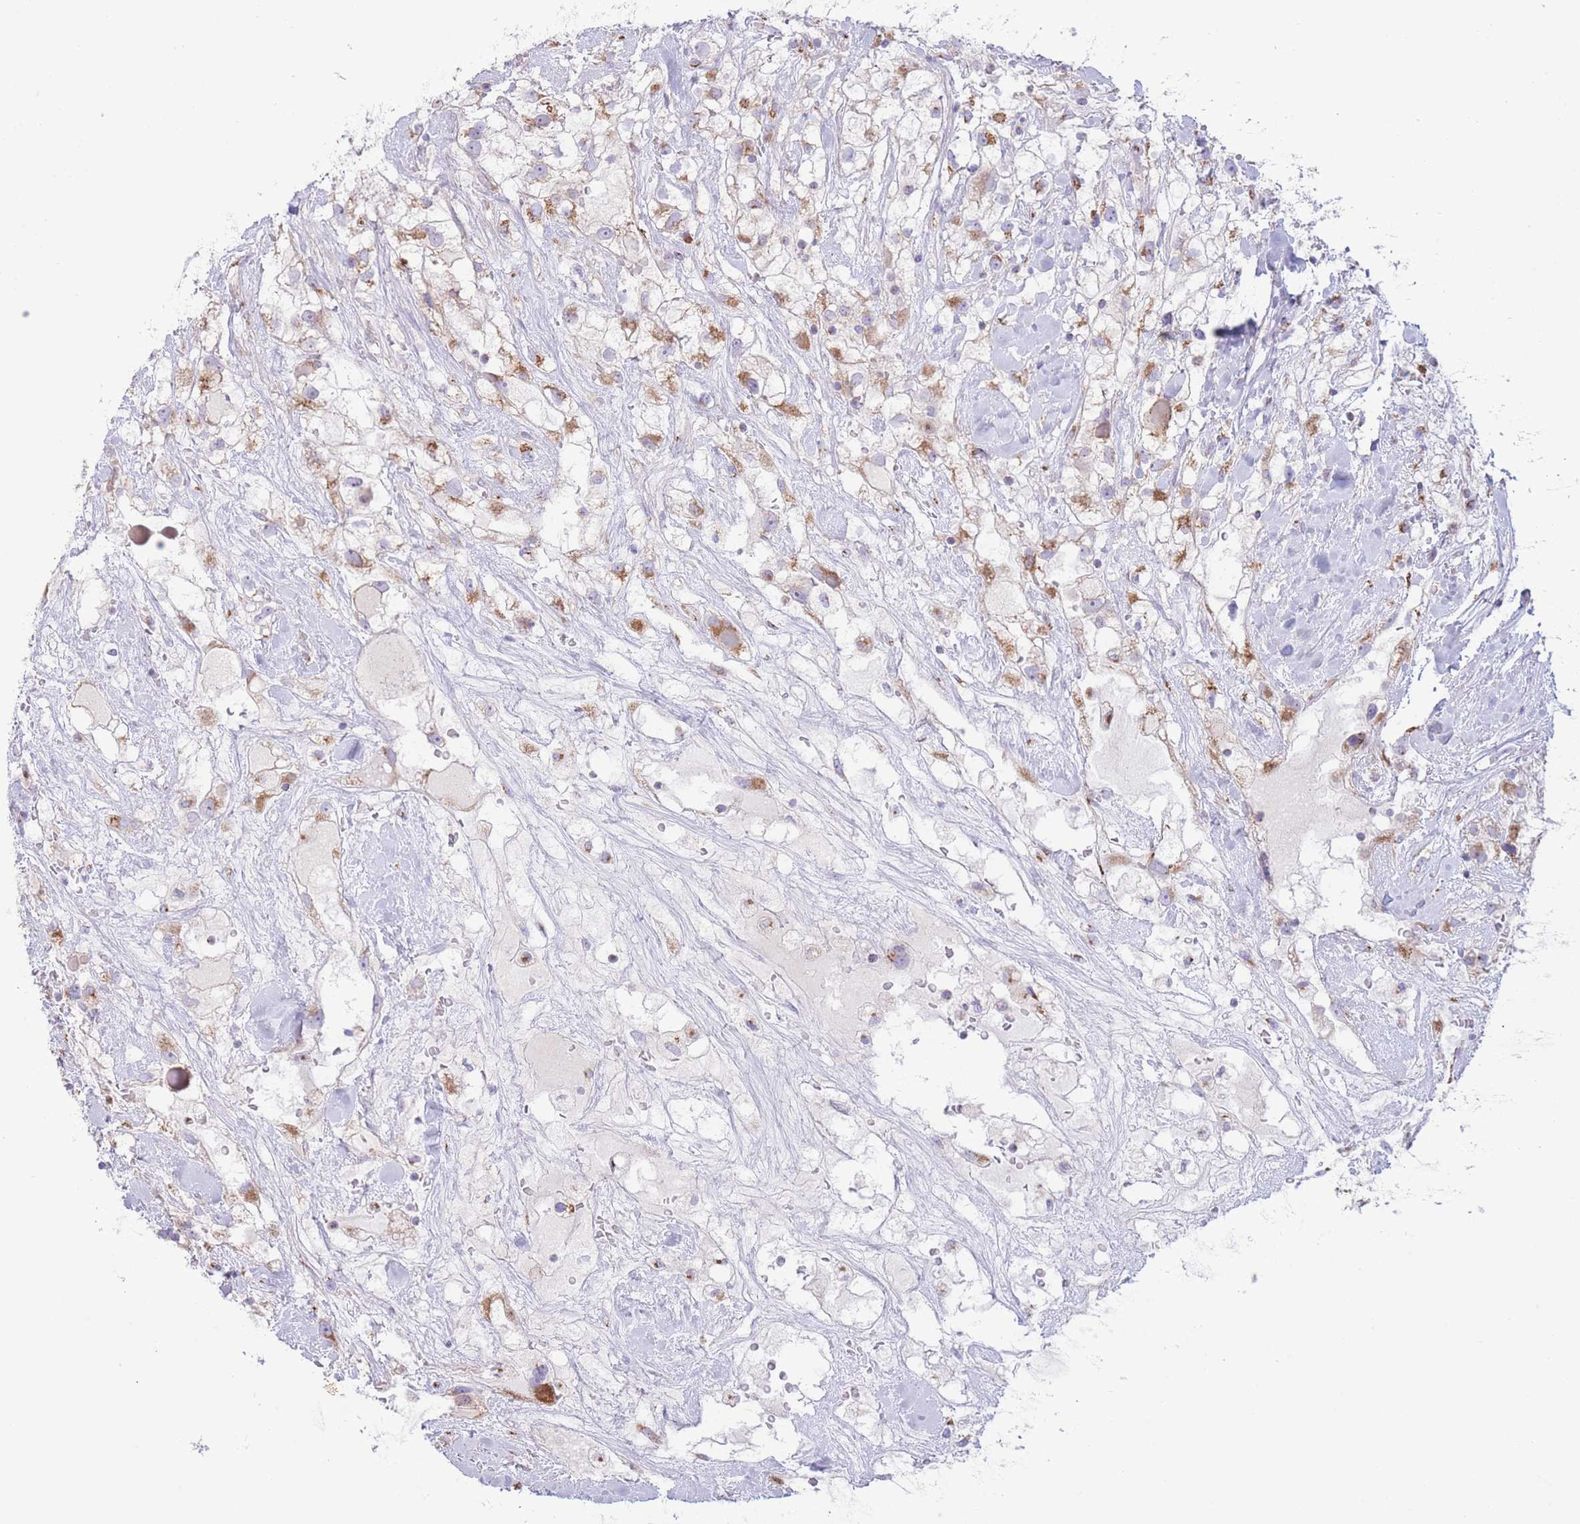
{"staining": {"intensity": "moderate", "quantity": "25%-75%", "location": "cytoplasmic/membranous"}, "tissue": "renal cancer", "cell_type": "Tumor cells", "image_type": "cancer", "snomed": [{"axis": "morphology", "description": "Adenocarcinoma, NOS"}, {"axis": "topography", "description": "Kidney"}], "caption": "Renal adenocarcinoma stained for a protein reveals moderate cytoplasmic/membranous positivity in tumor cells.", "gene": "MPND", "patient": {"sex": "male", "age": 59}}